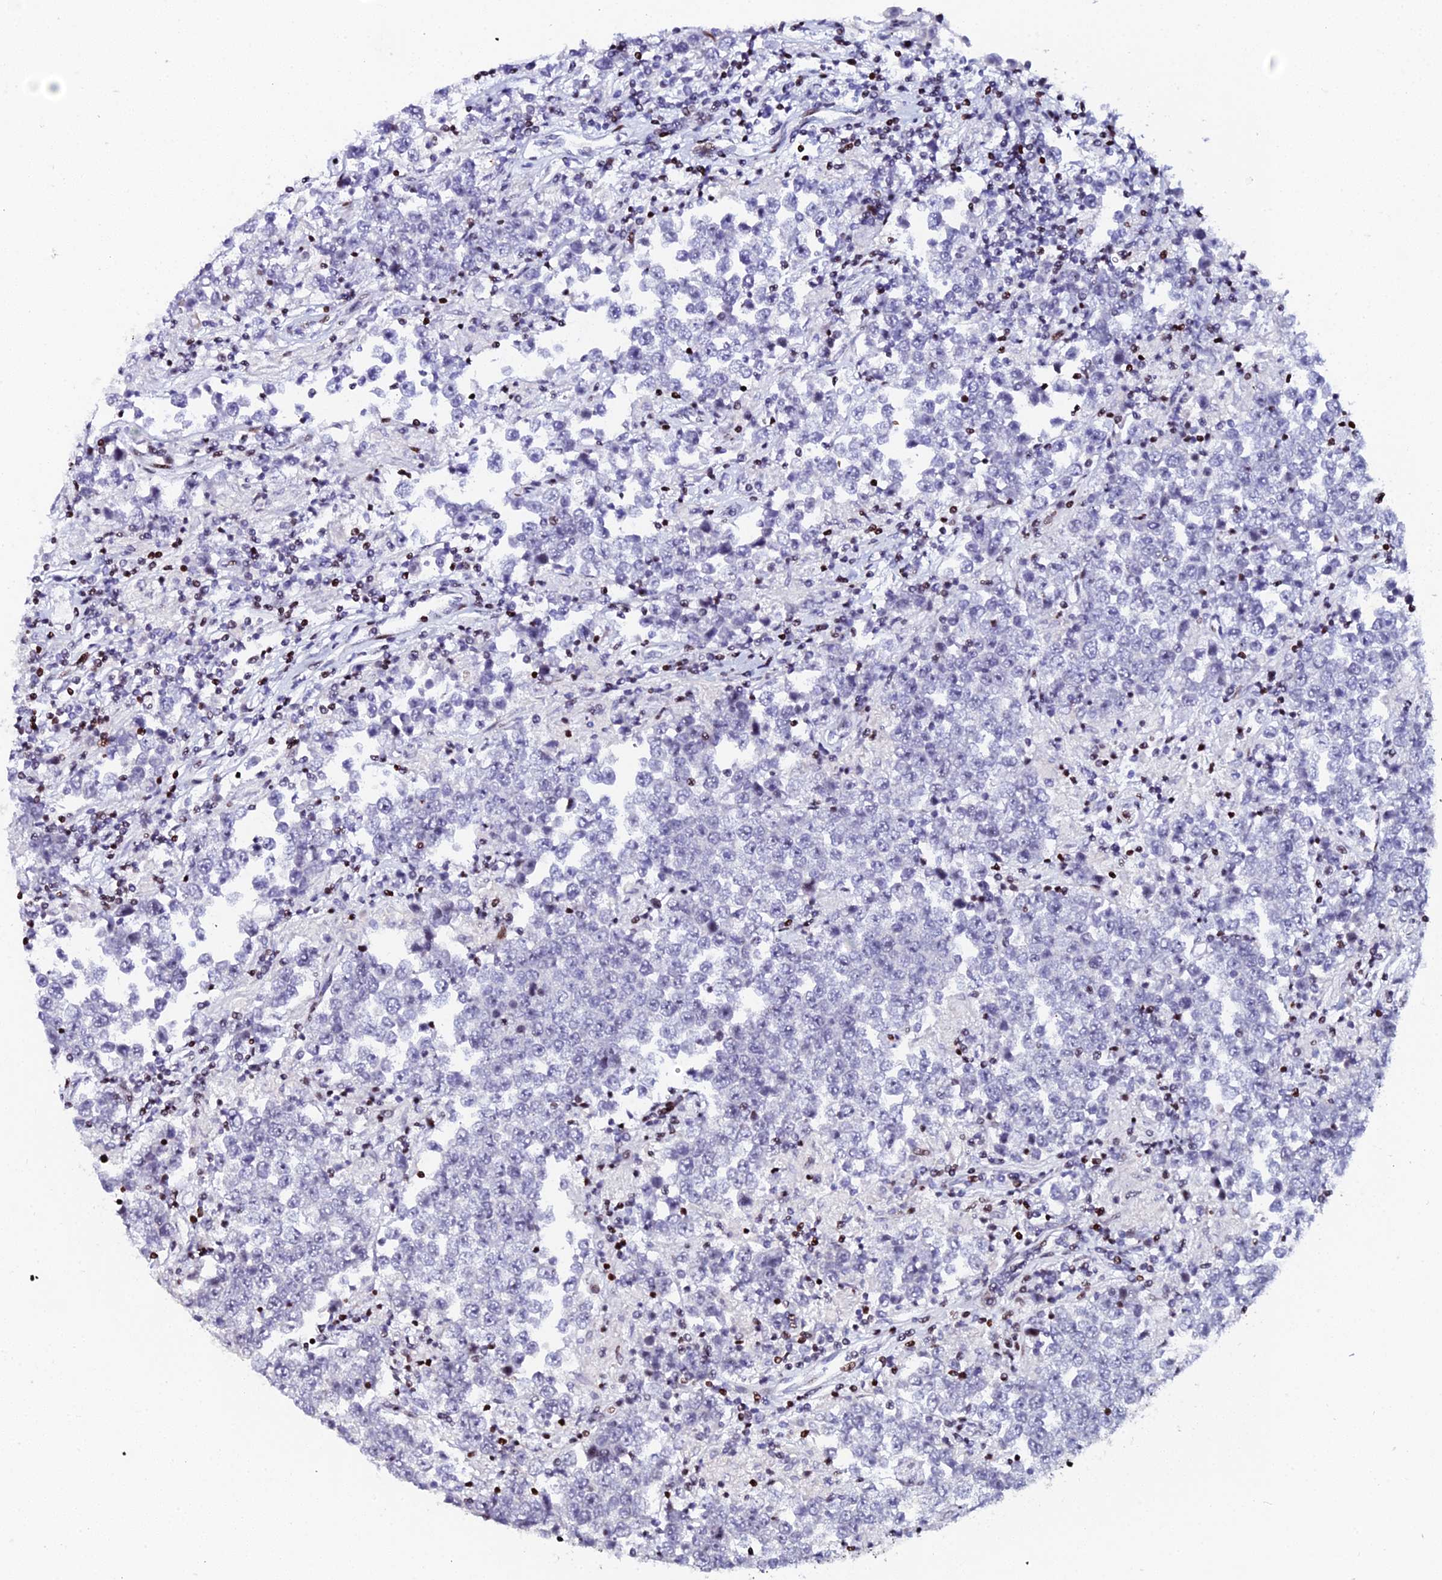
{"staining": {"intensity": "negative", "quantity": "none", "location": "none"}, "tissue": "testis cancer", "cell_type": "Tumor cells", "image_type": "cancer", "snomed": [{"axis": "morphology", "description": "Normal tissue, NOS"}, {"axis": "morphology", "description": "Urothelial carcinoma, High grade"}, {"axis": "morphology", "description": "Seminoma, NOS"}, {"axis": "morphology", "description": "Carcinoma, Embryonal, NOS"}, {"axis": "topography", "description": "Urinary bladder"}, {"axis": "topography", "description": "Testis"}], "caption": "Tumor cells are negative for protein expression in human testis cancer.", "gene": "MYNN", "patient": {"sex": "male", "age": 41}}